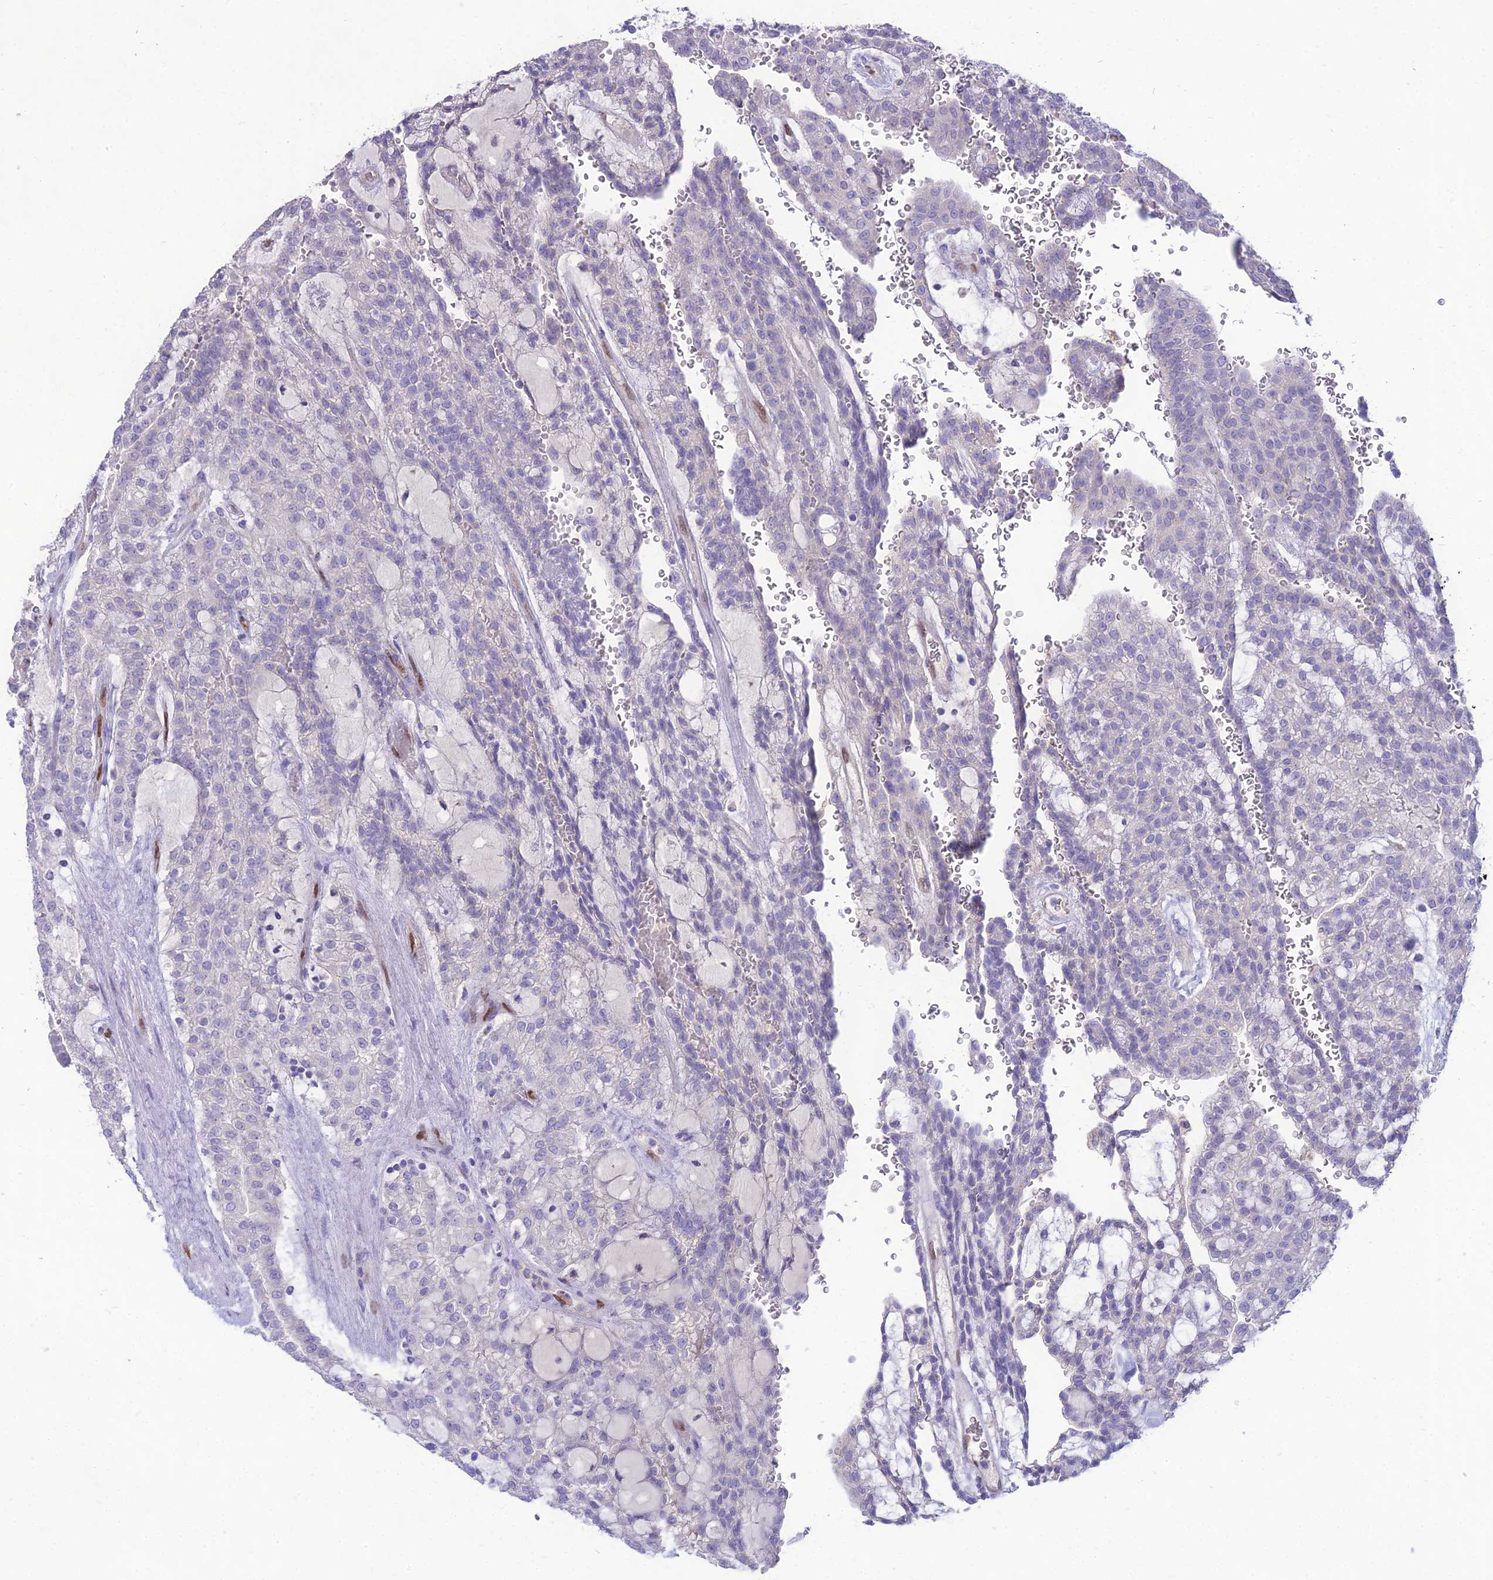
{"staining": {"intensity": "negative", "quantity": "none", "location": "none"}, "tissue": "renal cancer", "cell_type": "Tumor cells", "image_type": "cancer", "snomed": [{"axis": "morphology", "description": "Adenocarcinoma, NOS"}, {"axis": "topography", "description": "Kidney"}], "caption": "A histopathology image of adenocarcinoma (renal) stained for a protein exhibits no brown staining in tumor cells.", "gene": "NOVA2", "patient": {"sex": "male", "age": 63}}